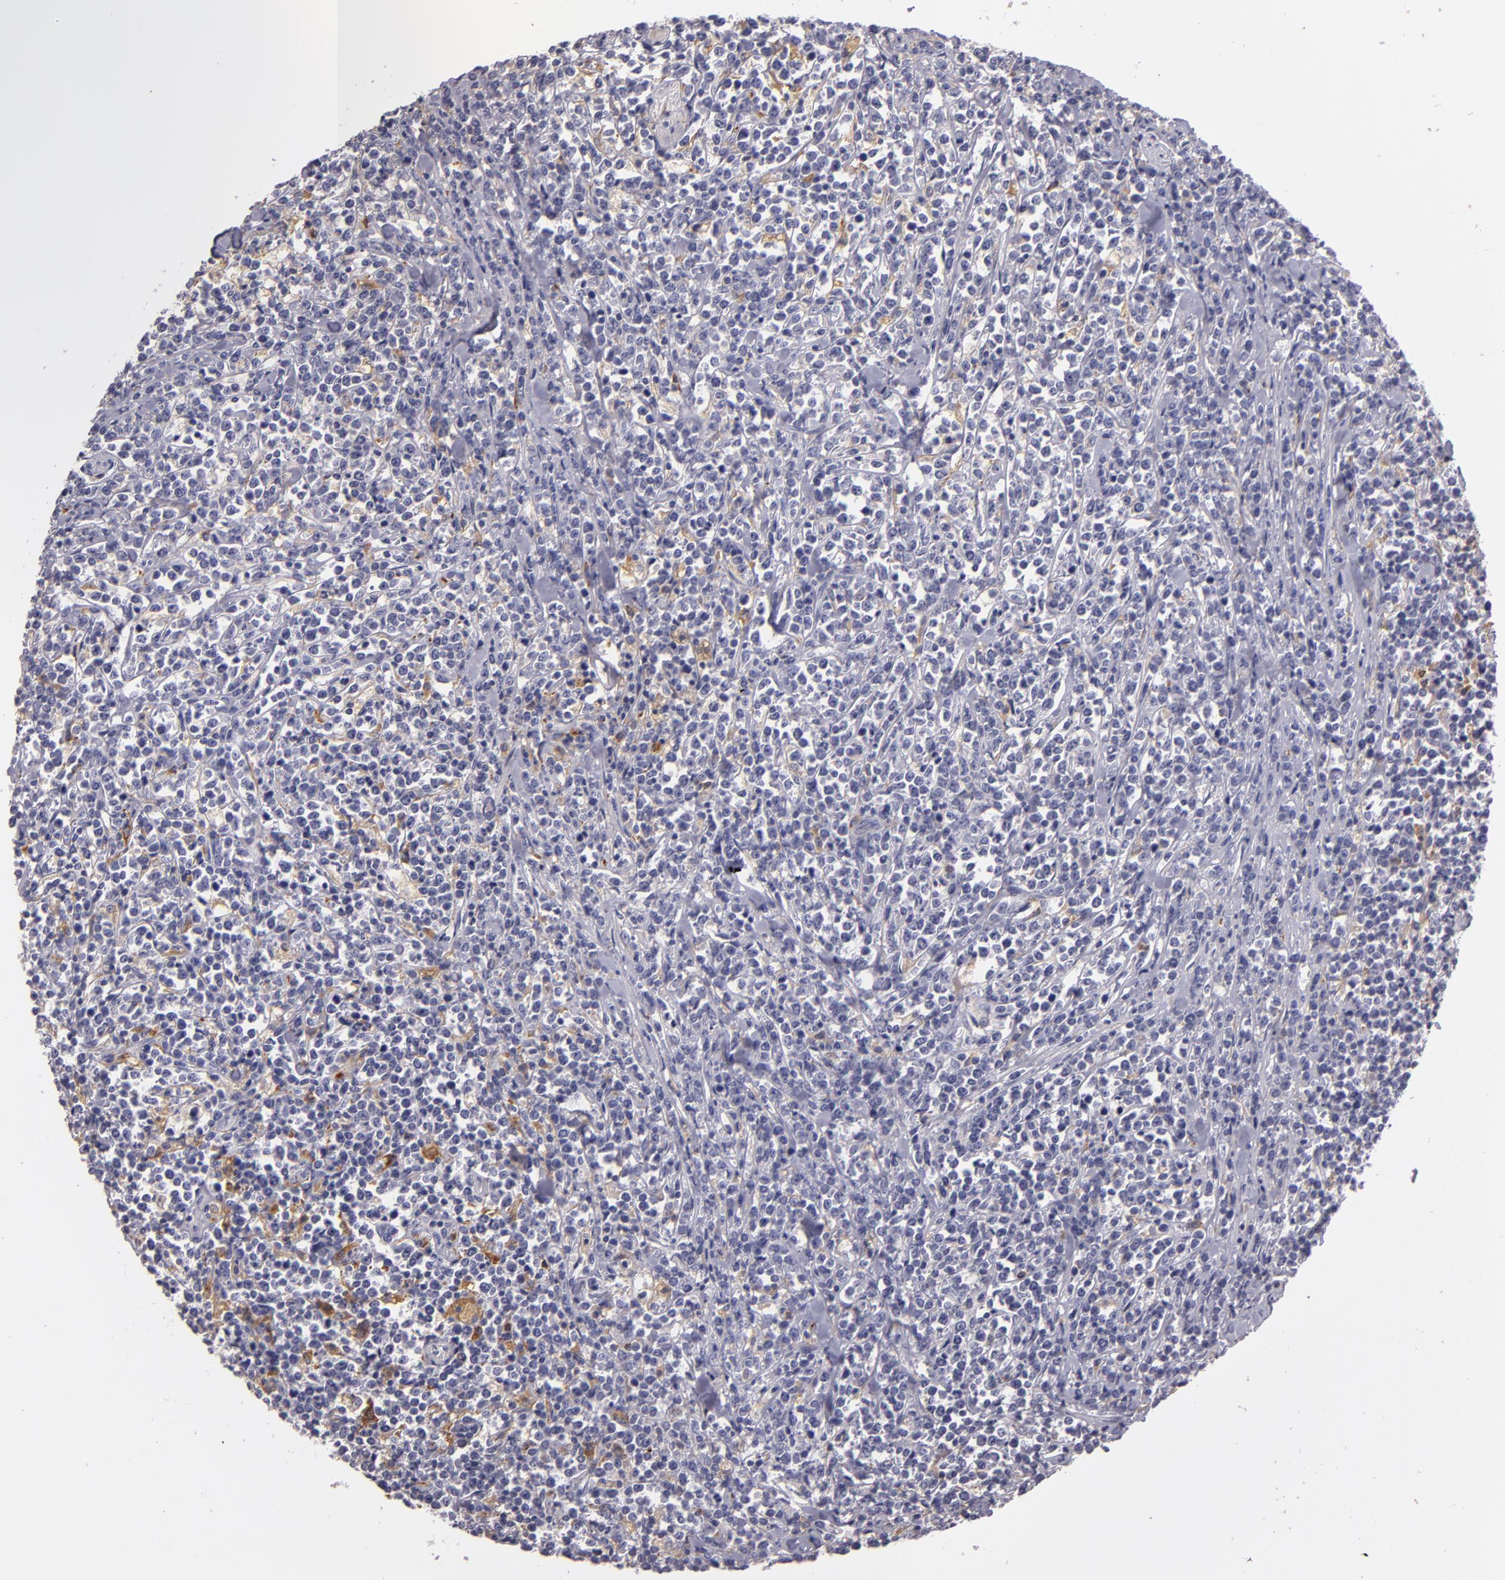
{"staining": {"intensity": "moderate", "quantity": "<25%", "location": "cytoplasmic/membranous"}, "tissue": "lymphoma", "cell_type": "Tumor cells", "image_type": "cancer", "snomed": [{"axis": "morphology", "description": "Malignant lymphoma, non-Hodgkin's type, High grade"}, {"axis": "topography", "description": "Small intestine"}, {"axis": "topography", "description": "Colon"}], "caption": "The image displays staining of lymphoma, revealing moderate cytoplasmic/membranous protein staining (brown color) within tumor cells.", "gene": "TLR8", "patient": {"sex": "male", "age": 8}}